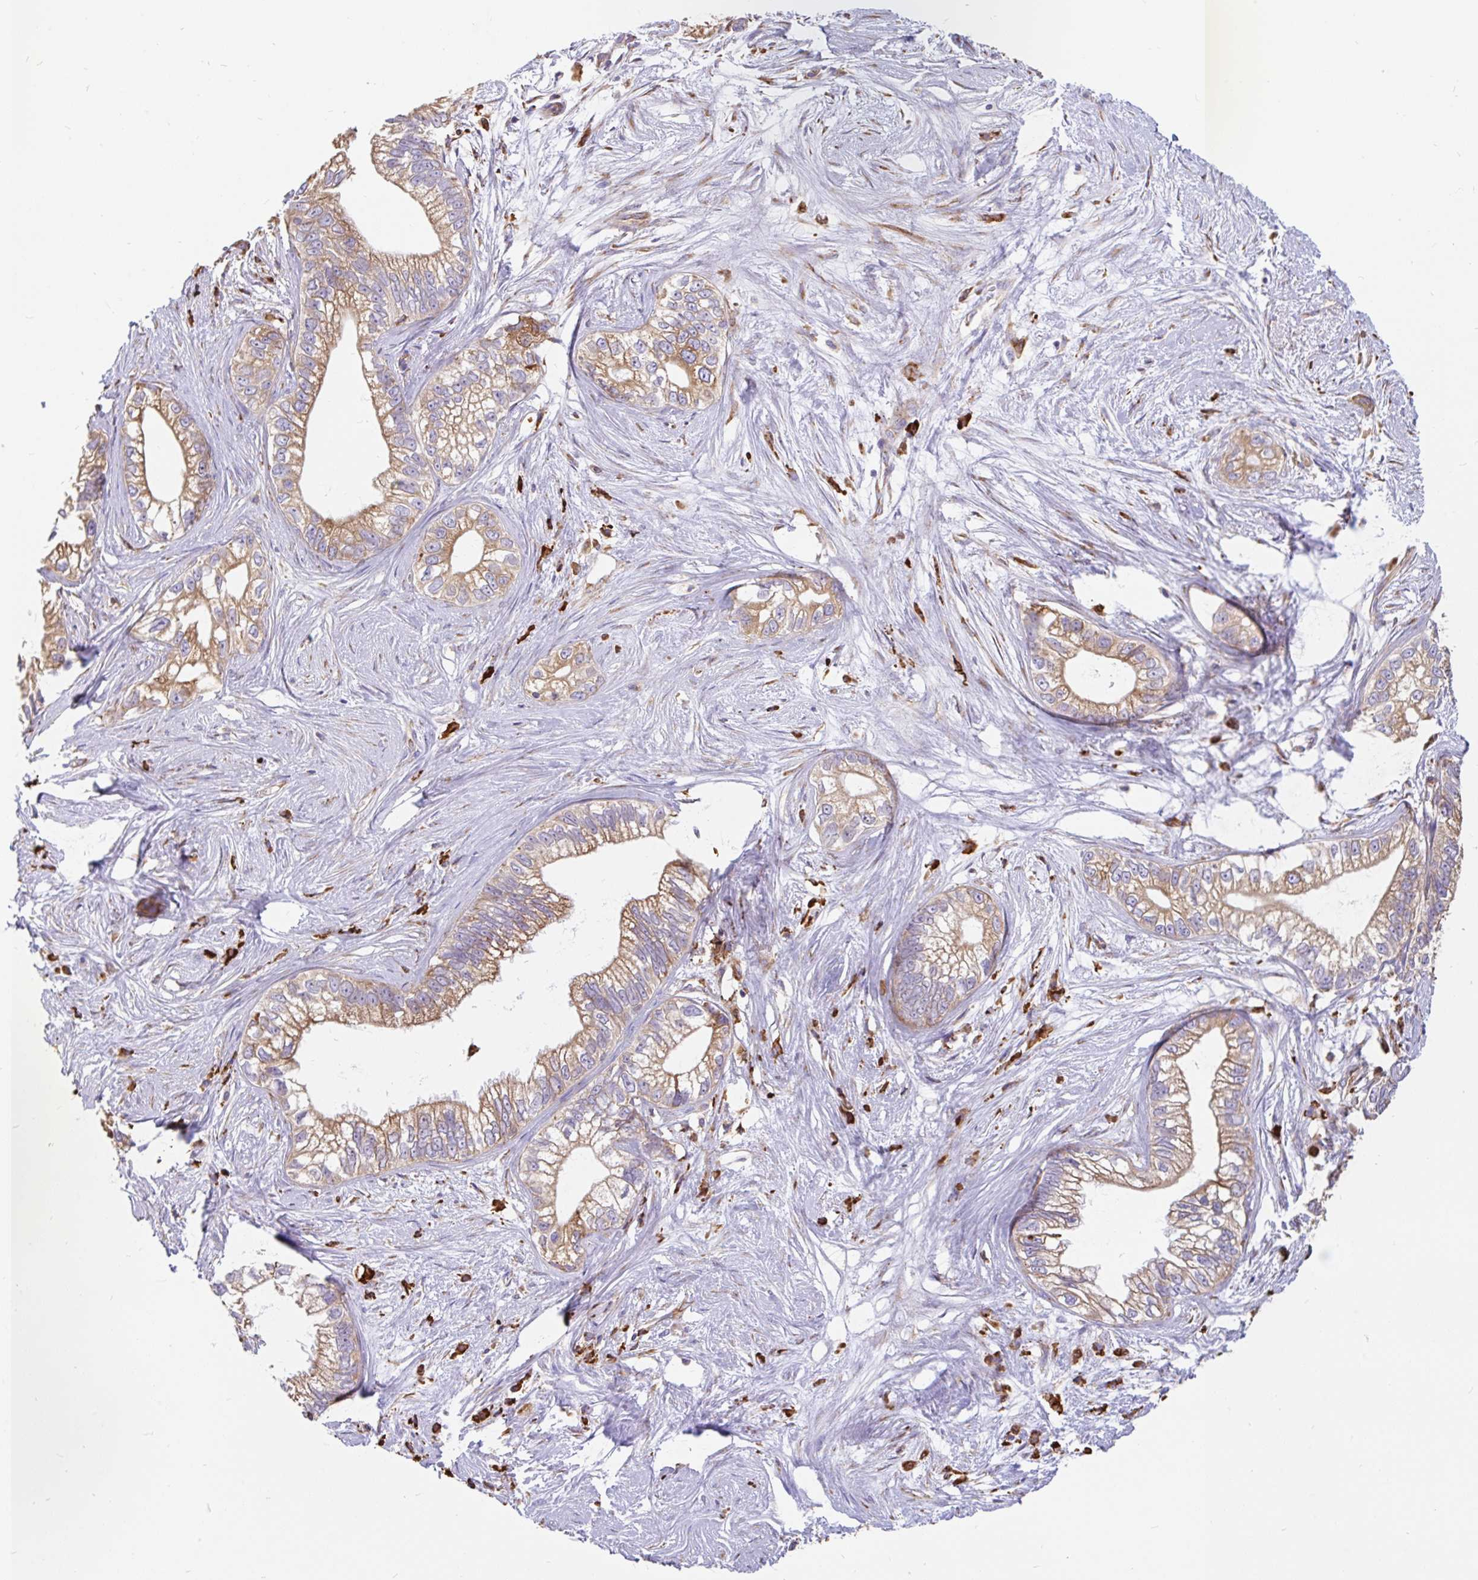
{"staining": {"intensity": "moderate", "quantity": ">75%", "location": "cytoplasmic/membranous"}, "tissue": "pancreatic cancer", "cell_type": "Tumor cells", "image_type": "cancer", "snomed": [{"axis": "morphology", "description": "Adenocarcinoma, NOS"}, {"axis": "topography", "description": "Pancreas"}], "caption": "Immunohistochemical staining of human pancreatic adenocarcinoma reveals moderate cytoplasmic/membranous protein staining in approximately >75% of tumor cells.", "gene": "EML5", "patient": {"sex": "male", "age": 70}}